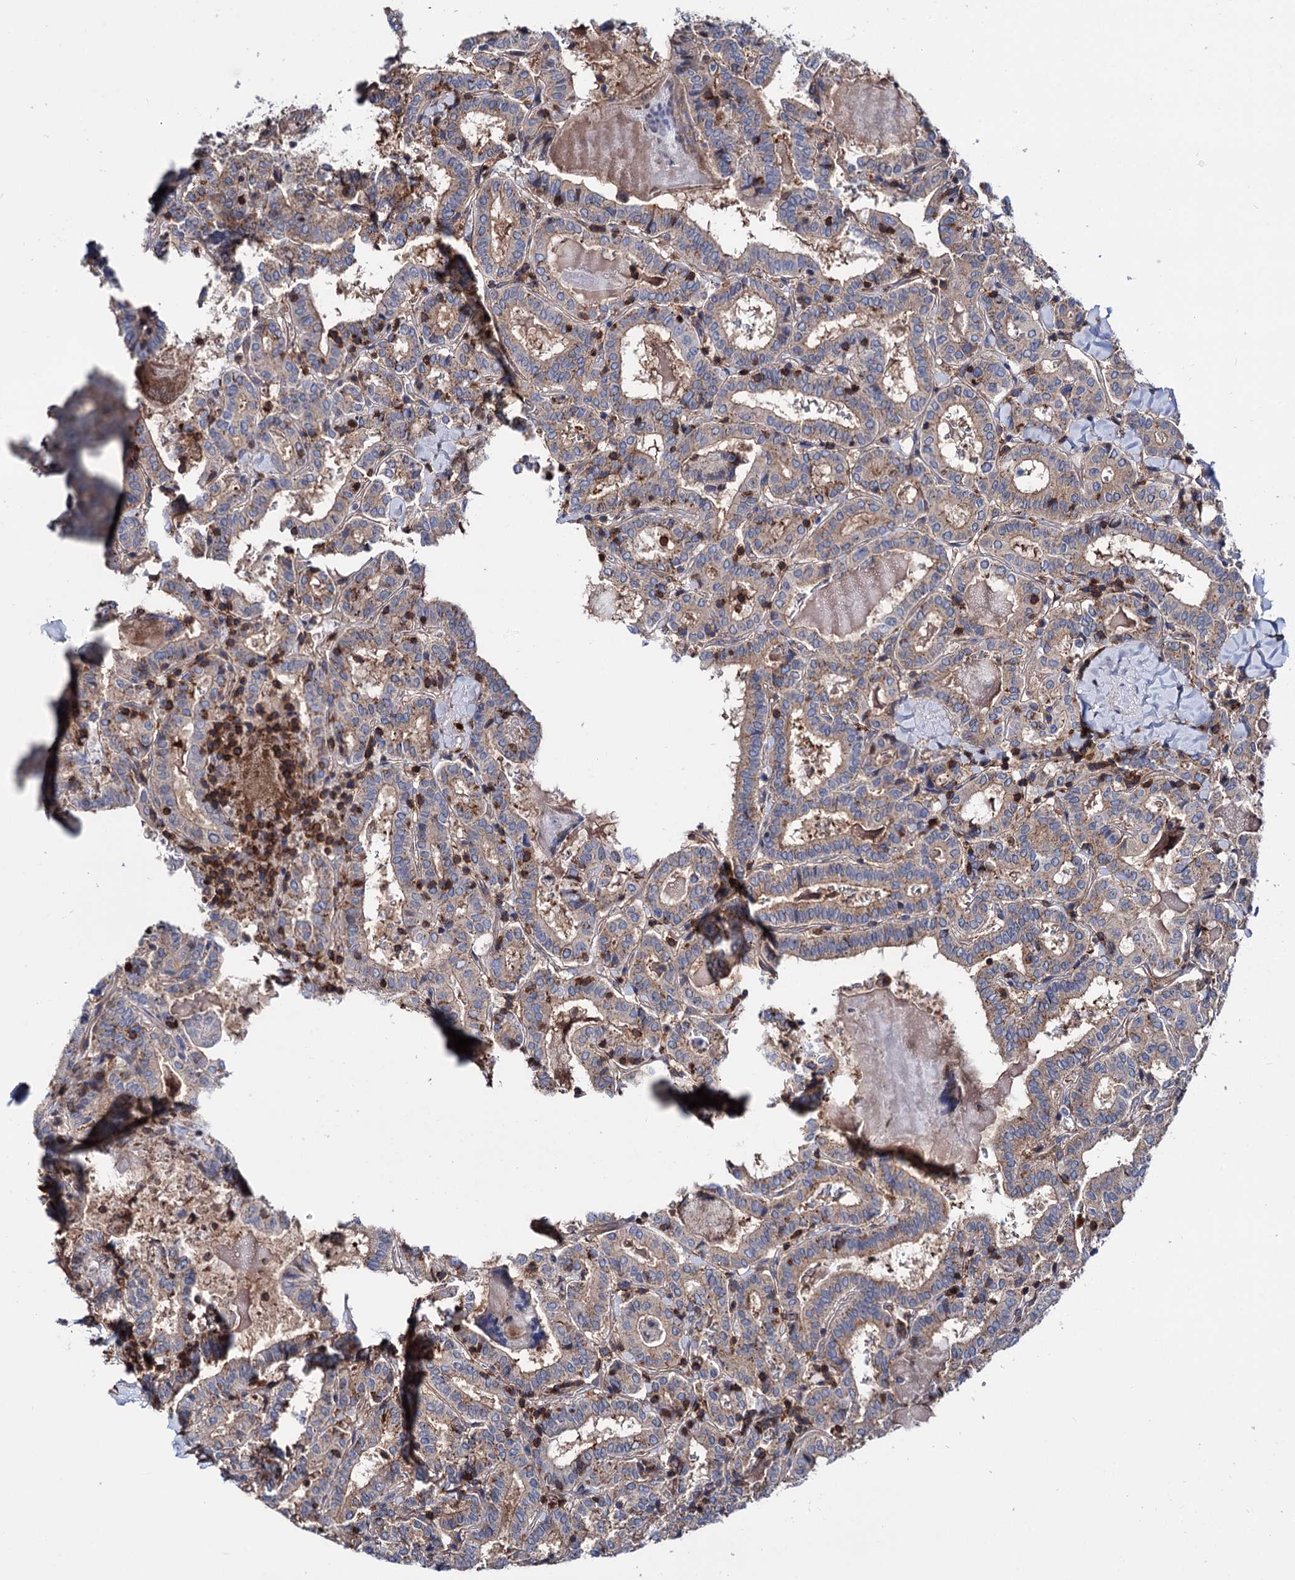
{"staining": {"intensity": "weak", "quantity": "25%-75%", "location": "cytoplasmic/membranous"}, "tissue": "thyroid cancer", "cell_type": "Tumor cells", "image_type": "cancer", "snomed": [{"axis": "morphology", "description": "Papillary adenocarcinoma, NOS"}, {"axis": "topography", "description": "Thyroid gland"}], "caption": "Immunohistochemical staining of papillary adenocarcinoma (thyroid) demonstrates low levels of weak cytoplasmic/membranous staining in approximately 25%-75% of tumor cells.", "gene": "DEF6", "patient": {"sex": "female", "age": 72}}